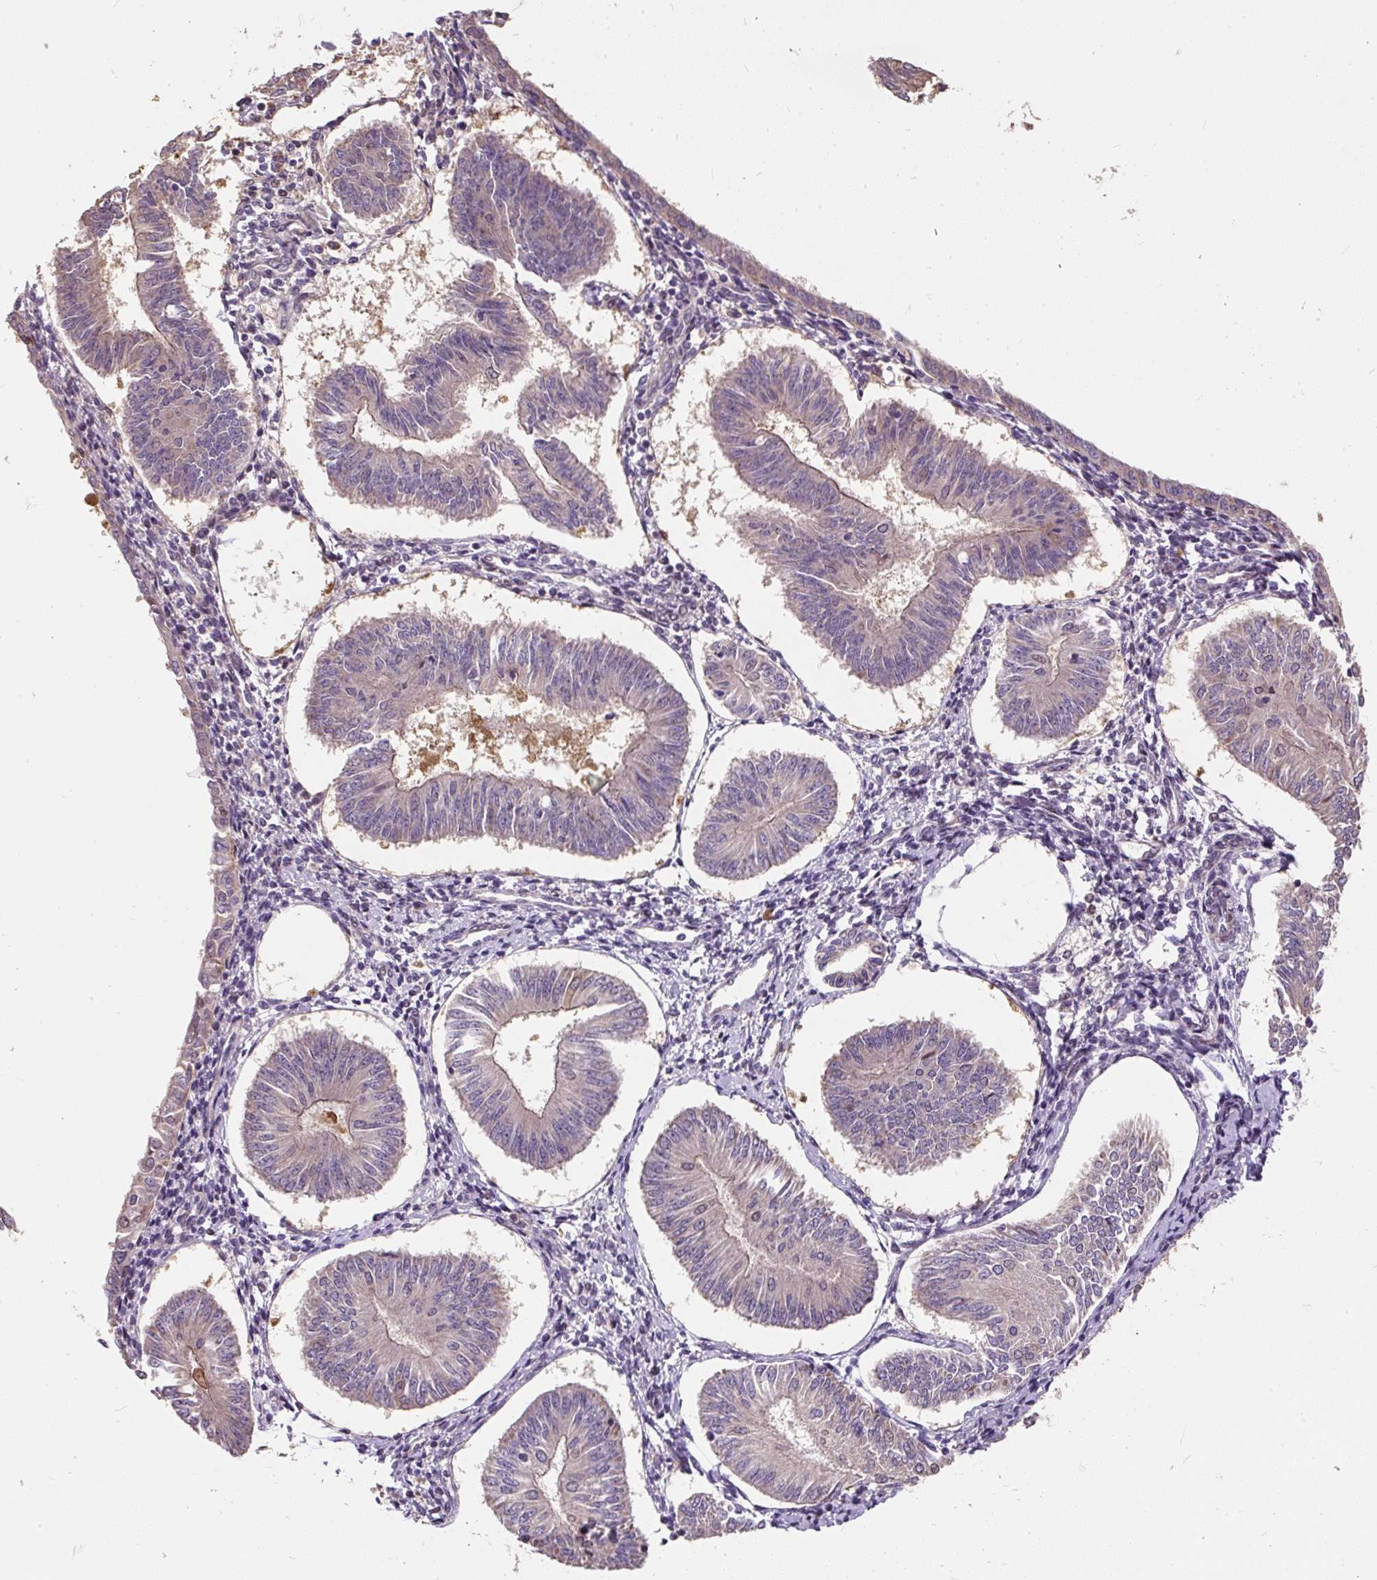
{"staining": {"intensity": "weak", "quantity": "<25%", "location": "cytoplasmic/membranous"}, "tissue": "endometrial cancer", "cell_type": "Tumor cells", "image_type": "cancer", "snomed": [{"axis": "morphology", "description": "Adenocarcinoma, NOS"}, {"axis": "topography", "description": "Endometrium"}], "caption": "High magnification brightfield microscopy of endometrial adenocarcinoma stained with DAB (3,3'-diaminobenzidine) (brown) and counterstained with hematoxylin (blue): tumor cells show no significant positivity. (DAB (3,3'-diaminobenzidine) immunohistochemistry, high magnification).", "gene": "PUS7L", "patient": {"sex": "female", "age": 58}}